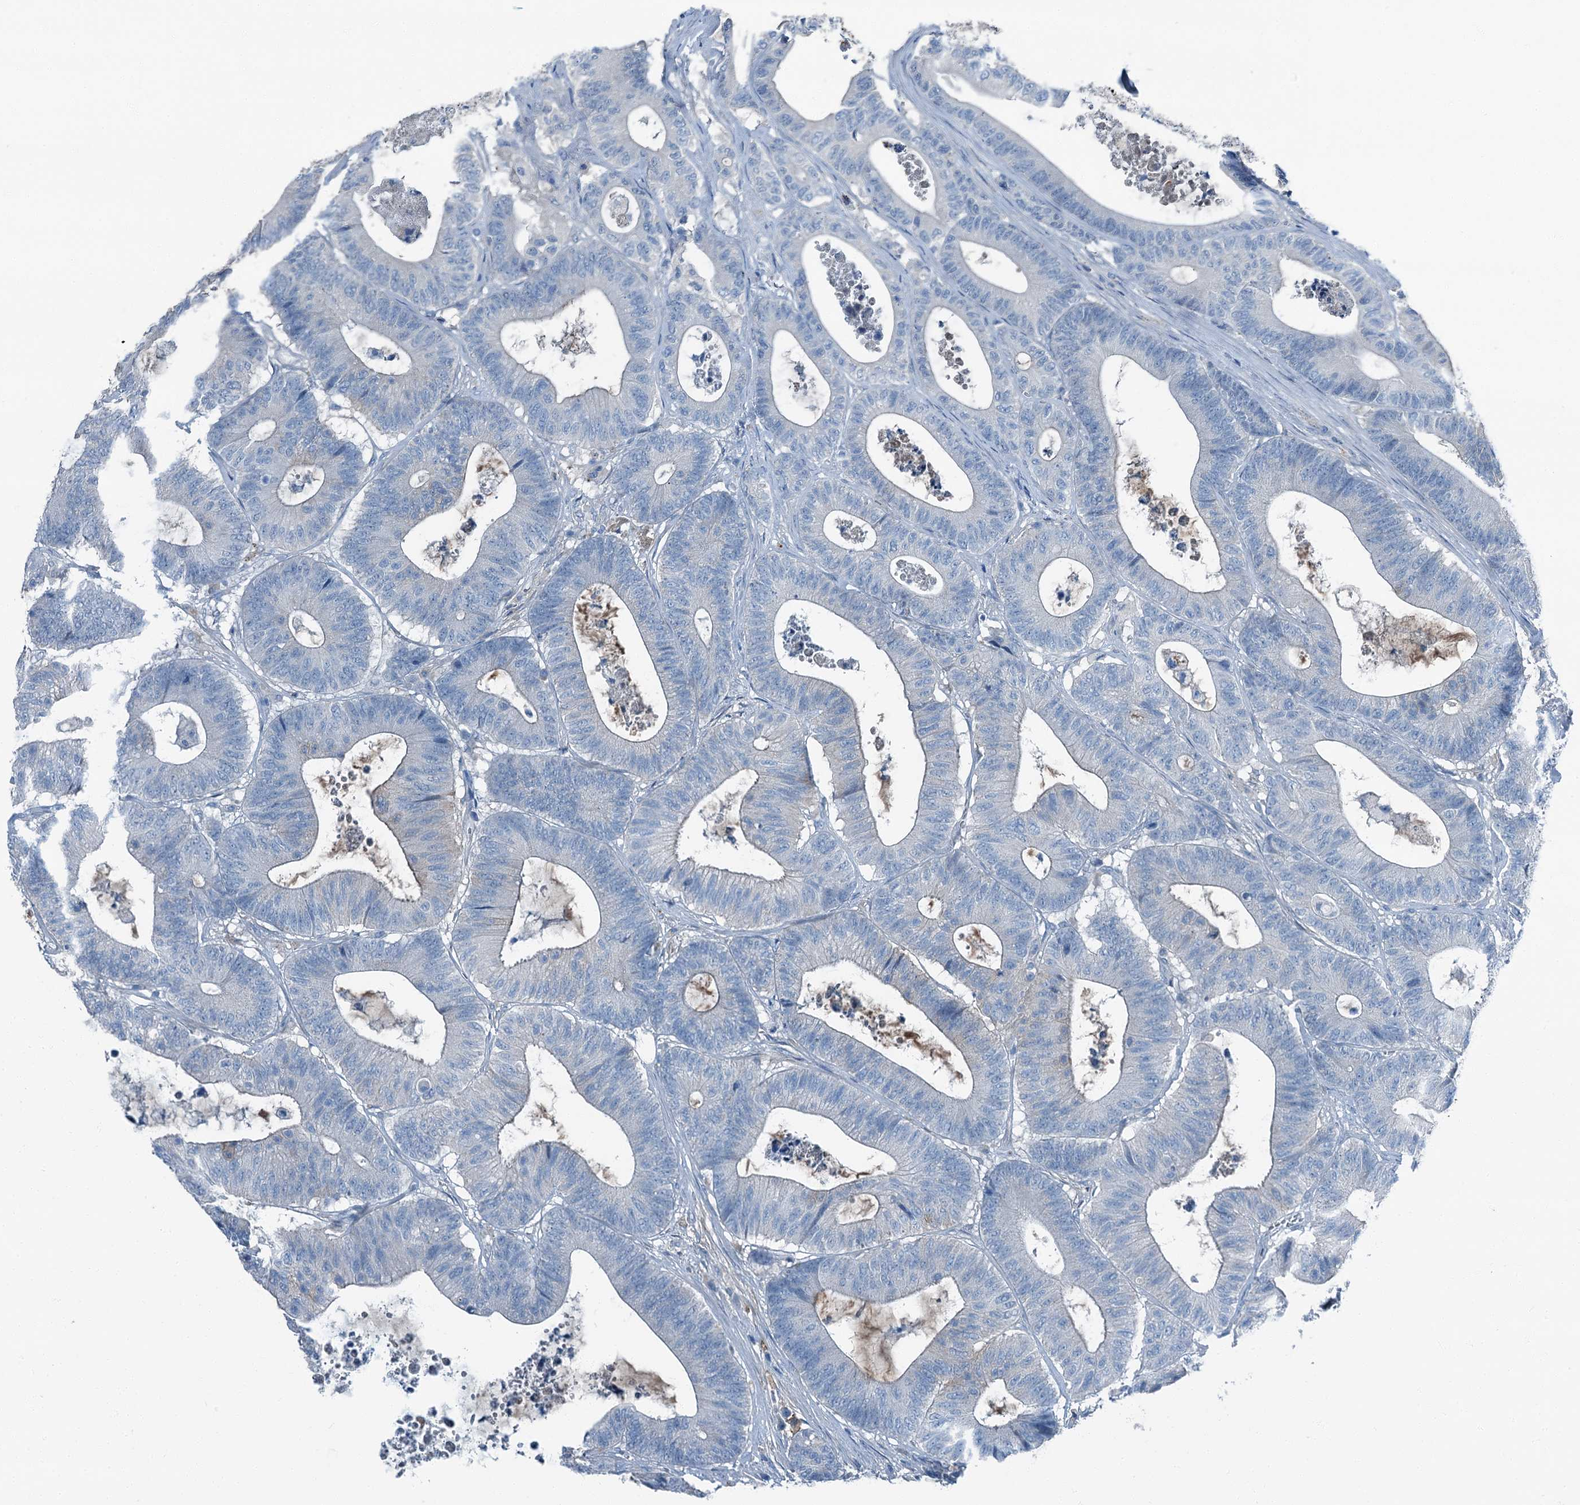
{"staining": {"intensity": "negative", "quantity": "none", "location": "none"}, "tissue": "colorectal cancer", "cell_type": "Tumor cells", "image_type": "cancer", "snomed": [{"axis": "morphology", "description": "Adenocarcinoma, NOS"}, {"axis": "topography", "description": "Colon"}], "caption": "An IHC photomicrograph of colorectal adenocarcinoma is shown. There is no staining in tumor cells of colorectal adenocarcinoma. The staining is performed using DAB (3,3'-diaminobenzidine) brown chromogen with nuclei counter-stained in using hematoxylin.", "gene": "AXL", "patient": {"sex": "female", "age": 84}}